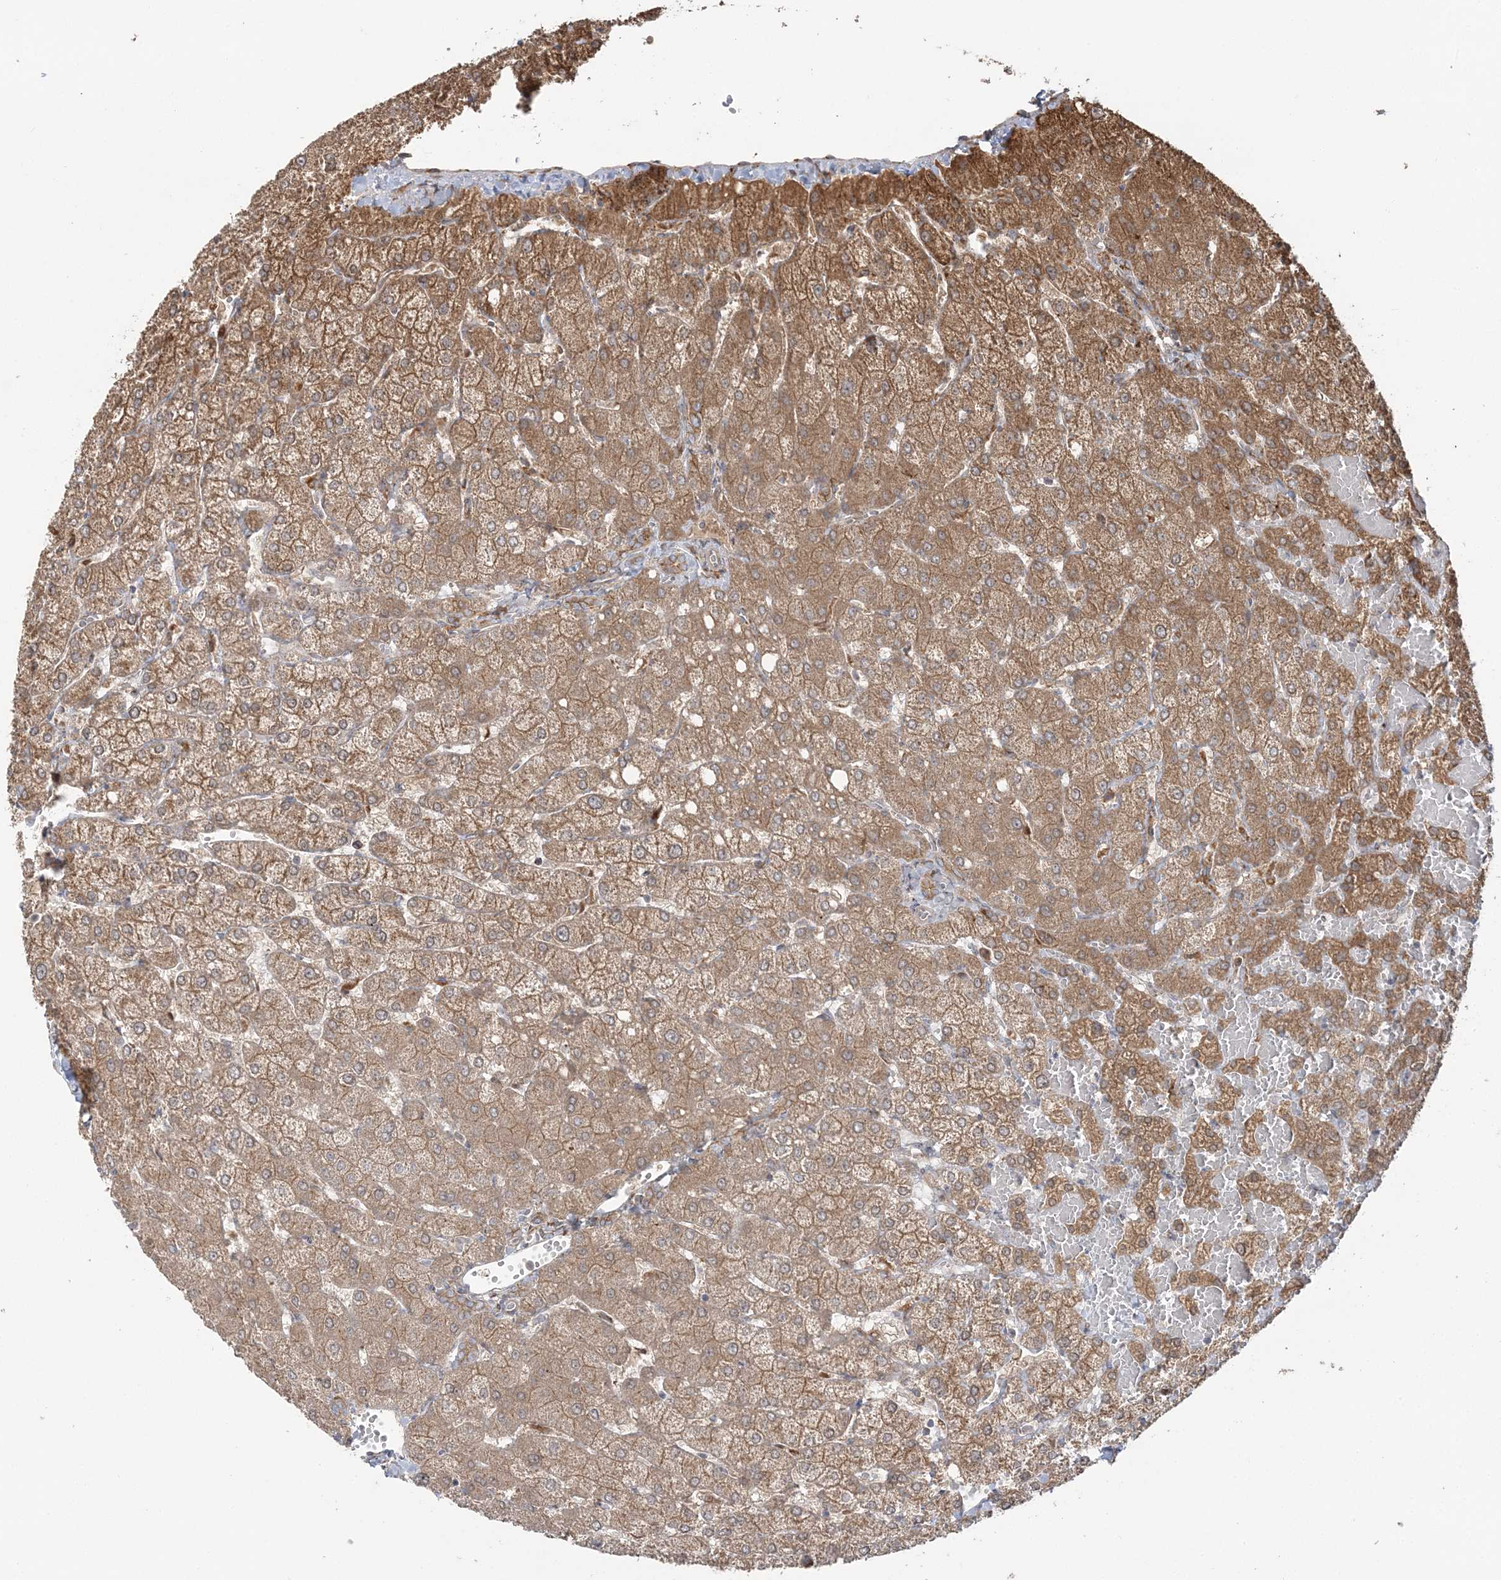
{"staining": {"intensity": "moderate", "quantity": ">75%", "location": "cytoplasmic/membranous"}, "tissue": "liver", "cell_type": "Cholangiocytes", "image_type": "normal", "snomed": [{"axis": "morphology", "description": "Normal tissue, NOS"}, {"axis": "topography", "description": "Liver"}], "caption": "Immunohistochemistry (IHC) image of benign liver stained for a protein (brown), which reveals medium levels of moderate cytoplasmic/membranous expression in about >75% of cholangiocytes.", "gene": "ABCC3", "patient": {"sex": "female", "age": 54}}